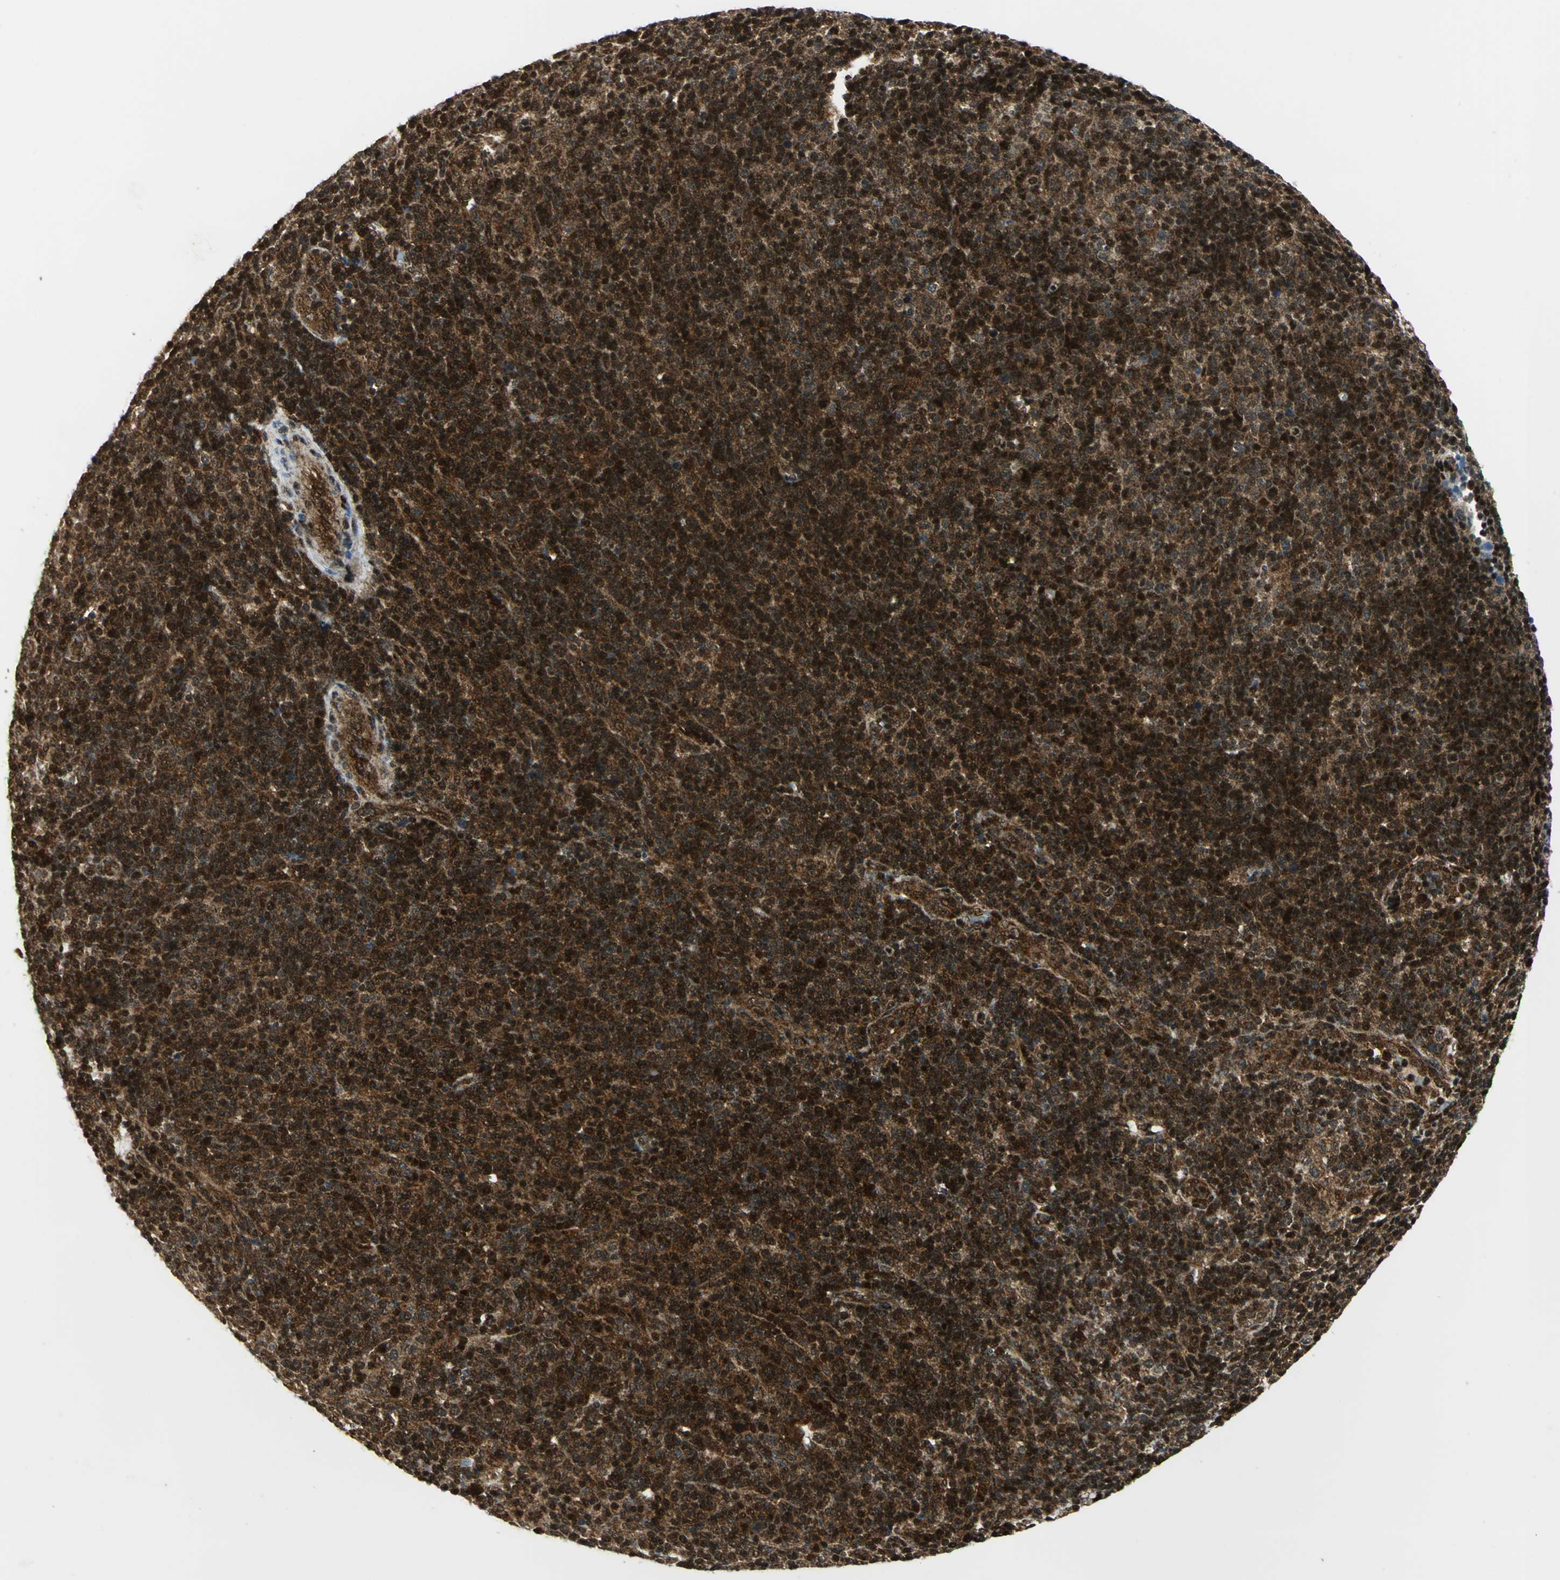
{"staining": {"intensity": "strong", "quantity": ">75%", "location": "cytoplasmic/membranous,nuclear"}, "tissue": "lymphoma", "cell_type": "Tumor cells", "image_type": "cancer", "snomed": [{"axis": "morphology", "description": "Malignant lymphoma, non-Hodgkin's type, Low grade"}, {"axis": "topography", "description": "Lymph node"}], "caption": "Tumor cells exhibit high levels of strong cytoplasmic/membranous and nuclear positivity in about >75% of cells in malignant lymphoma, non-Hodgkin's type (low-grade).", "gene": "COPS5", "patient": {"sex": "male", "age": 70}}